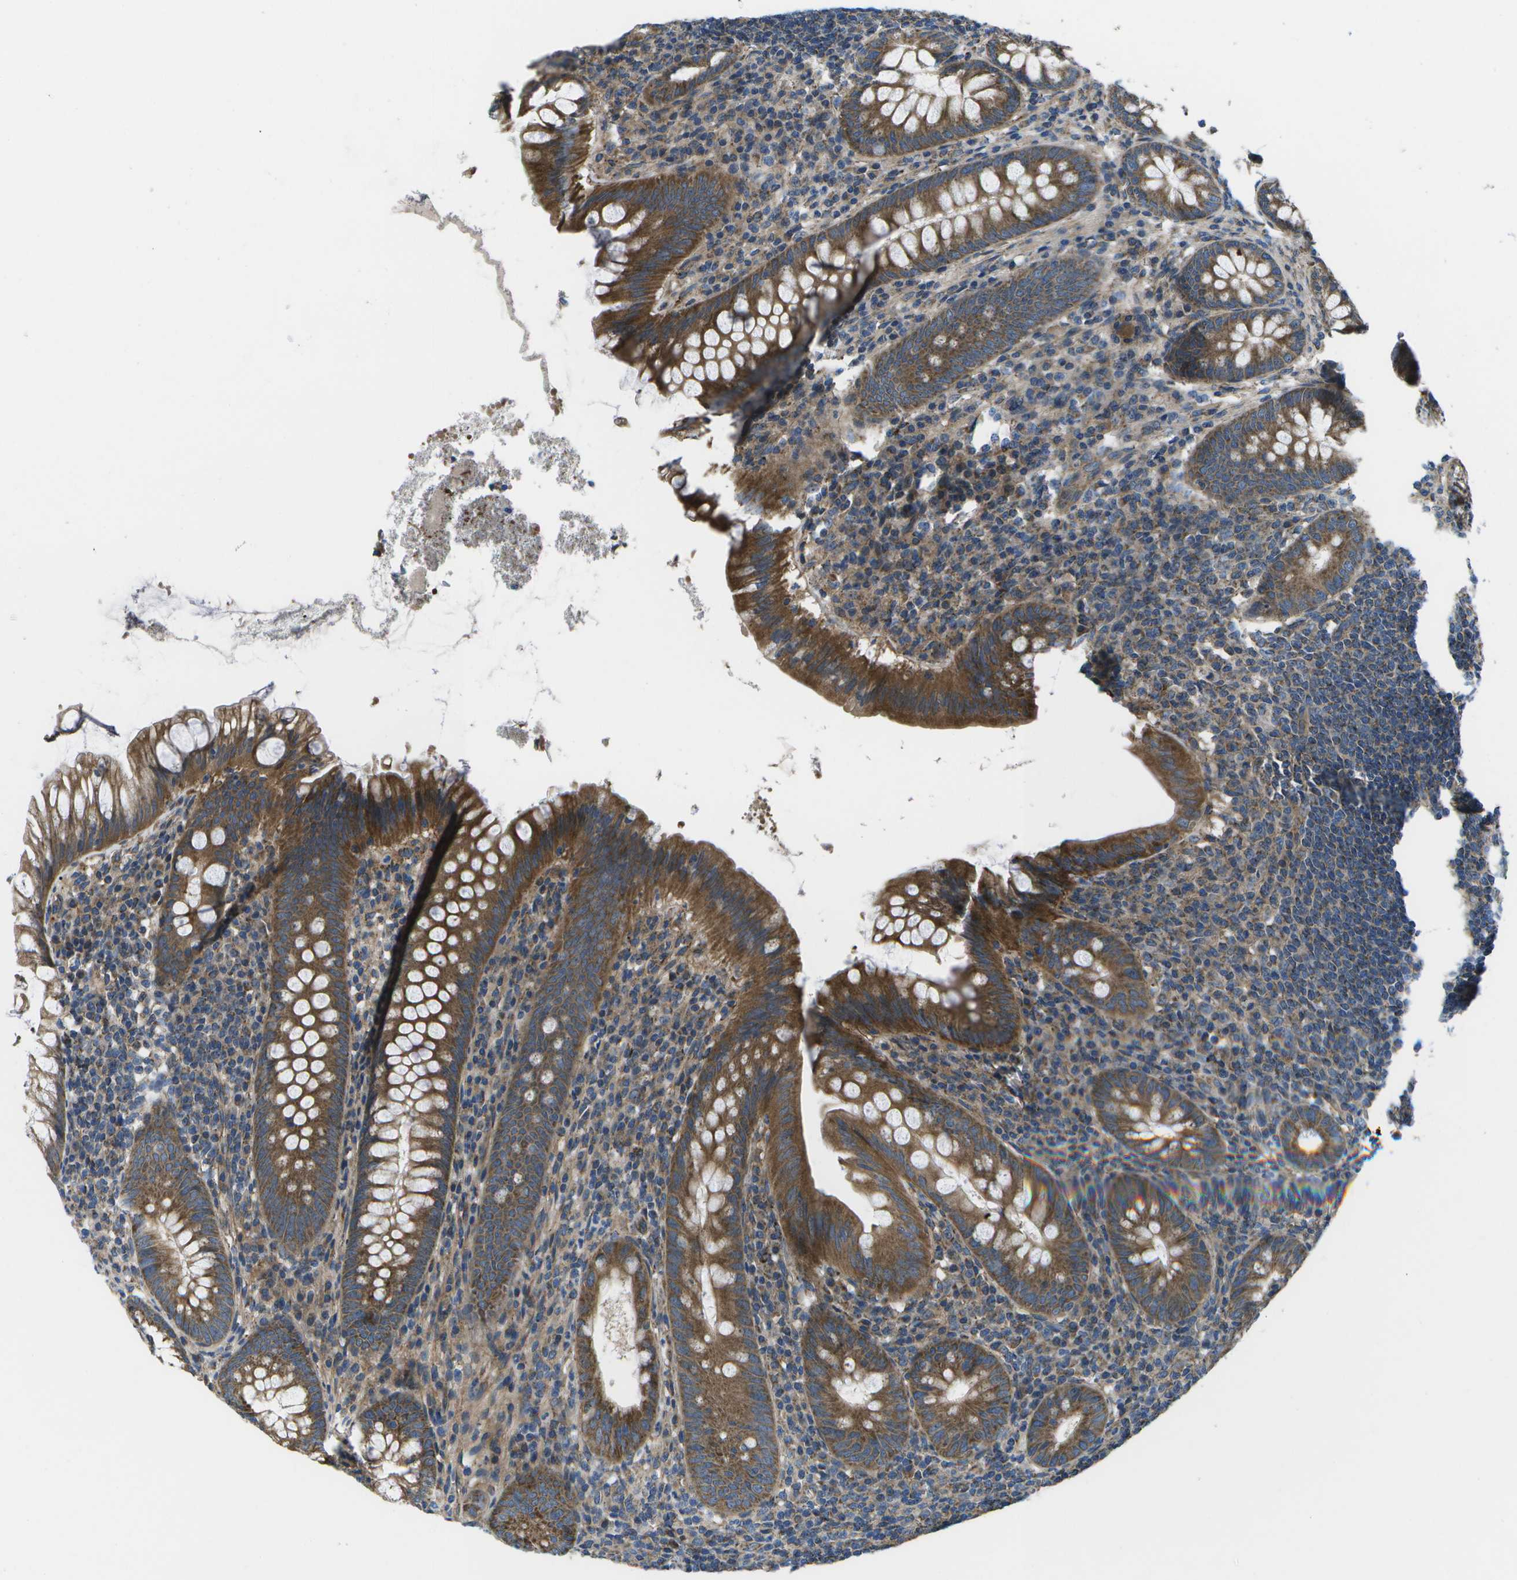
{"staining": {"intensity": "strong", "quantity": ">75%", "location": "cytoplasmic/membranous"}, "tissue": "appendix", "cell_type": "Glandular cells", "image_type": "normal", "snomed": [{"axis": "morphology", "description": "Normal tissue, NOS"}, {"axis": "topography", "description": "Appendix"}], "caption": "Immunohistochemistry staining of normal appendix, which exhibits high levels of strong cytoplasmic/membranous positivity in about >75% of glandular cells indicating strong cytoplasmic/membranous protein positivity. The staining was performed using DAB (brown) for protein detection and nuclei were counterstained in hematoxylin (blue).", "gene": "MVK", "patient": {"sex": "male", "age": 56}}